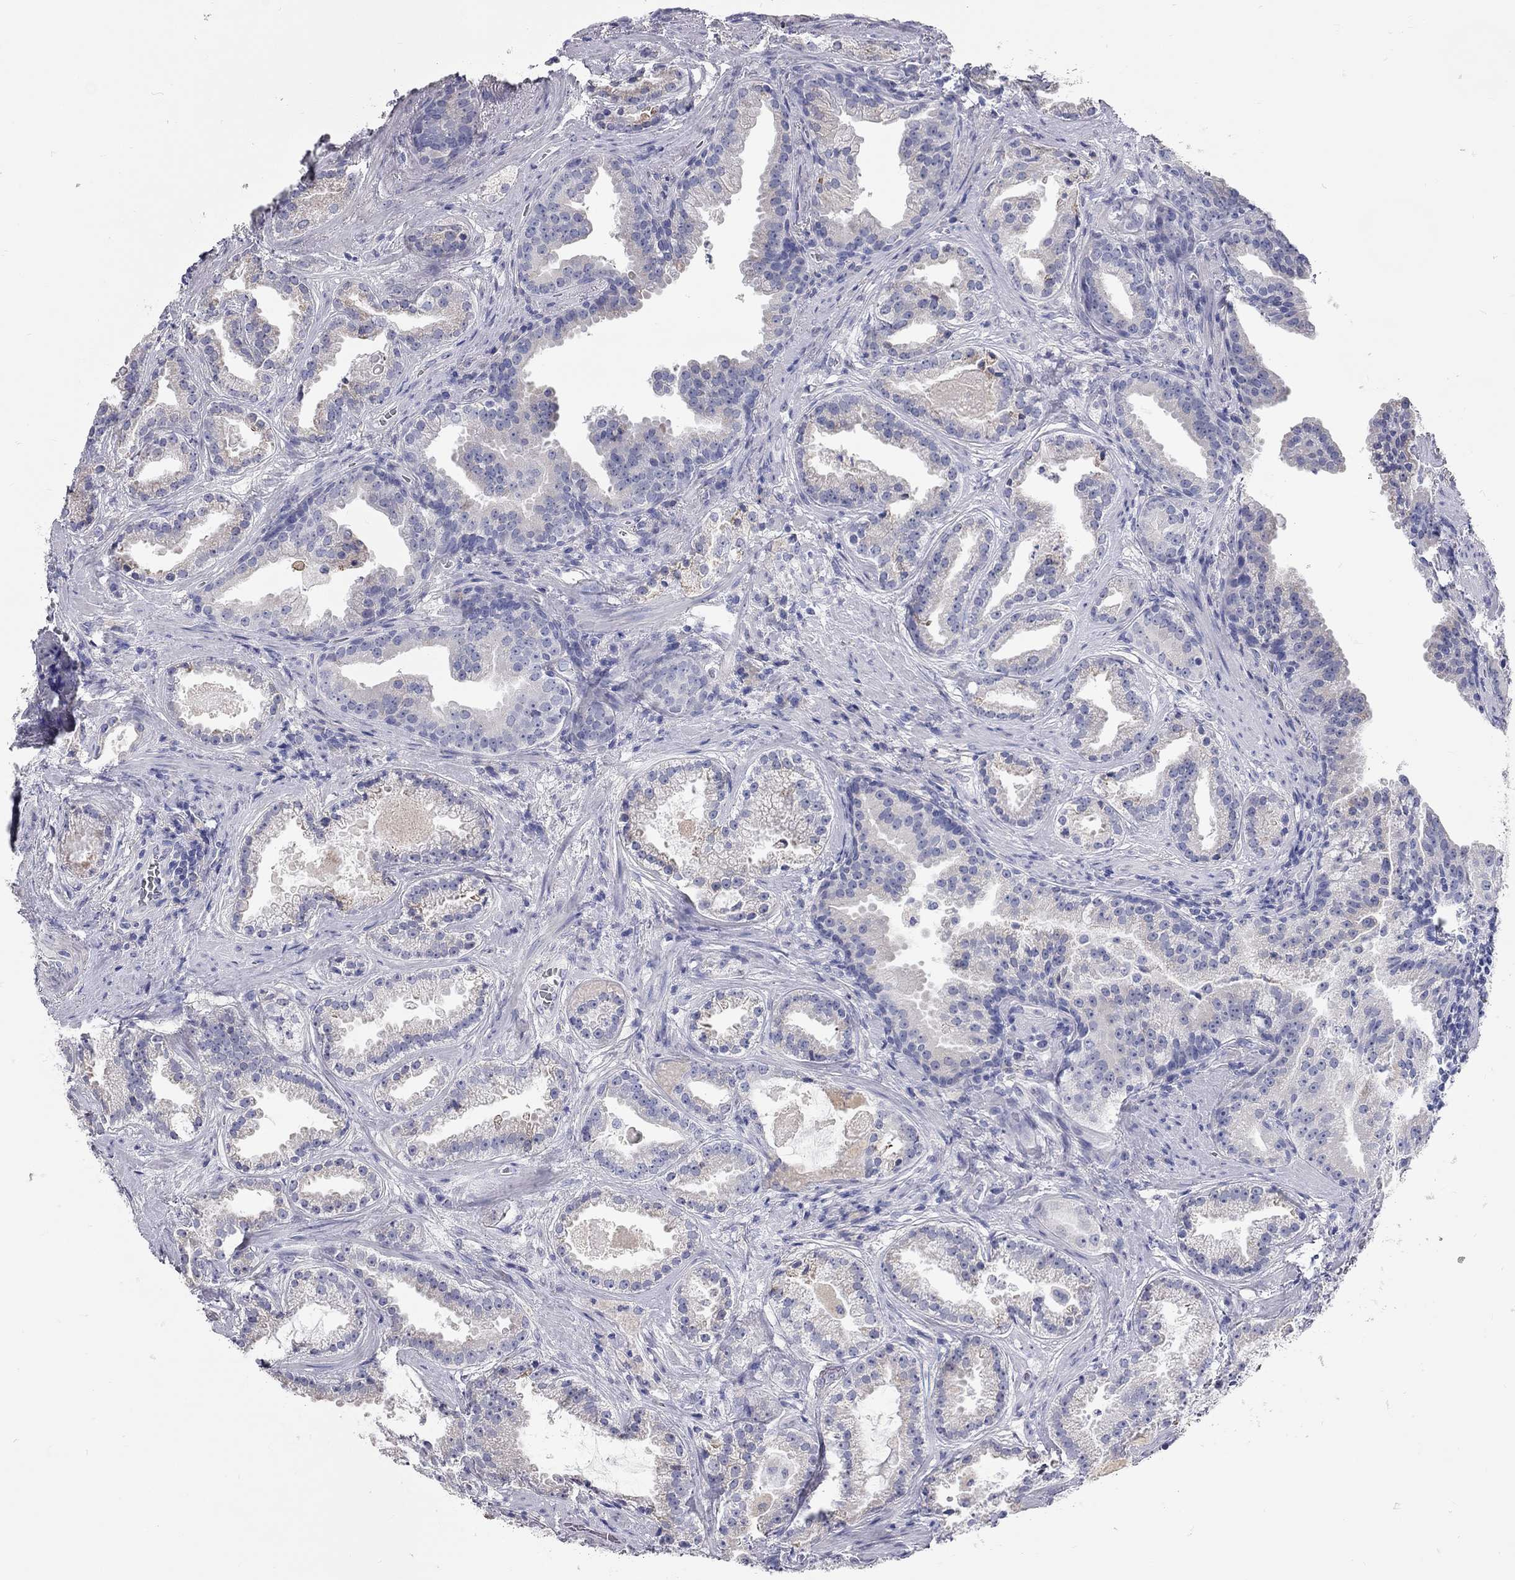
{"staining": {"intensity": "negative", "quantity": "none", "location": "none"}, "tissue": "prostate cancer", "cell_type": "Tumor cells", "image_type": "cancer", "snomed": [{"axis": "morphology", "description": "Adenocarcinoma, NOS"}, {"axis": "morphology", "description": "Adenocarcinoma, High grade"}, {"axis": "topography", "description": "Prostate"}], "caption": "The IHC micrograph has no significant positivity in tumor cells of prostate cancer (adenocarcinoma) tissue.", "gene": "XAGE2", "patient": {"sex": "male", "age": 64}}